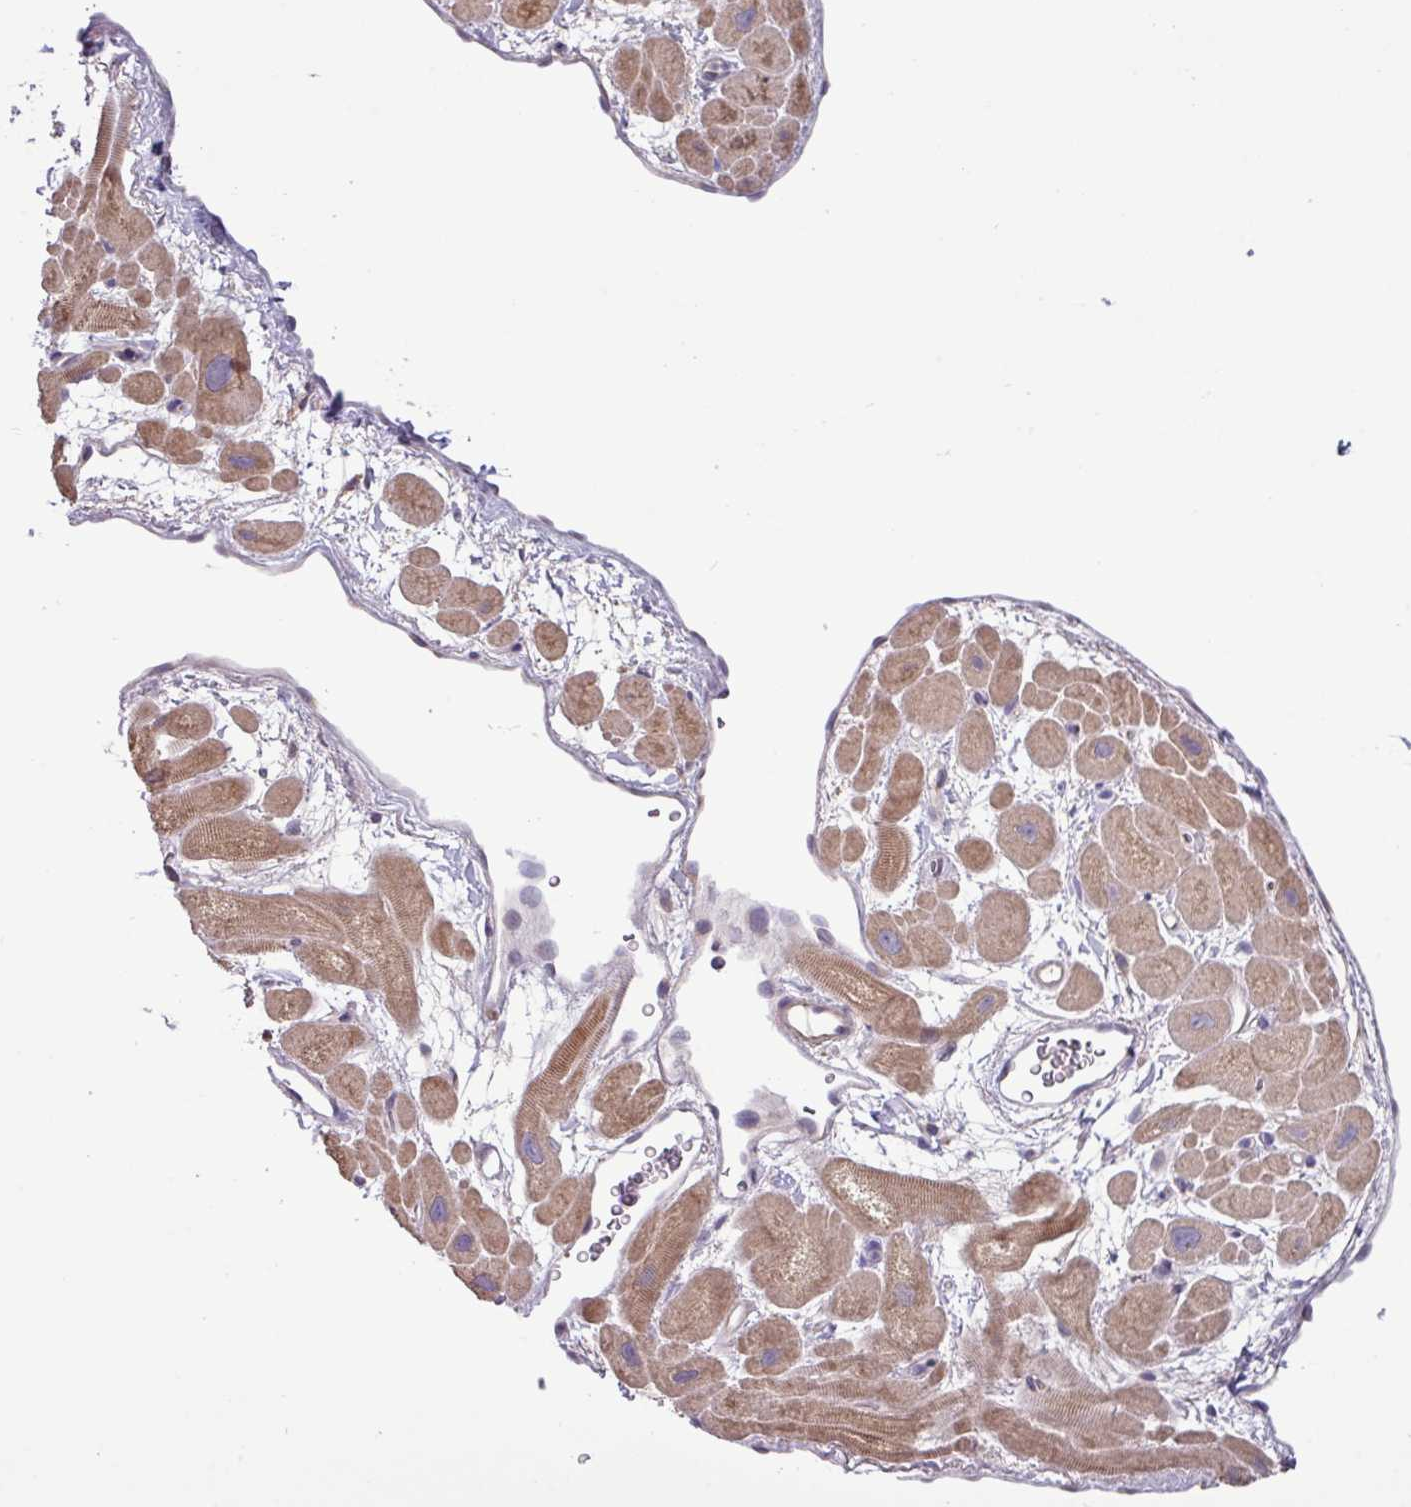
{"staining": {"intensity": "moderate", "quantity": ">75%", "location": "cytoplasmic/membranous"}, "tissue": "heart muscle", "cell_type": "Cardiomyocytes", "image_type": "normal", "snomed": [{"axis": "morphology", "description": "Normal tissue, NOS"}, {"axis": "topography", "description": "Heart"}], "caption": "DAB (3,3'-diaminobenzidine) immunohistochemical staining of unremarkable heart muscle exhibits moderate cytoplasmic/membranous protein positivity in about >75% of cardiomyocytes. The protein of interest is stained brown, and the nuclei are stained in blue (DAB IHC with brightfield microscopy, high magnification).", "gene": "TMEM62", "patient": {"sex": "male", "age": 49}}